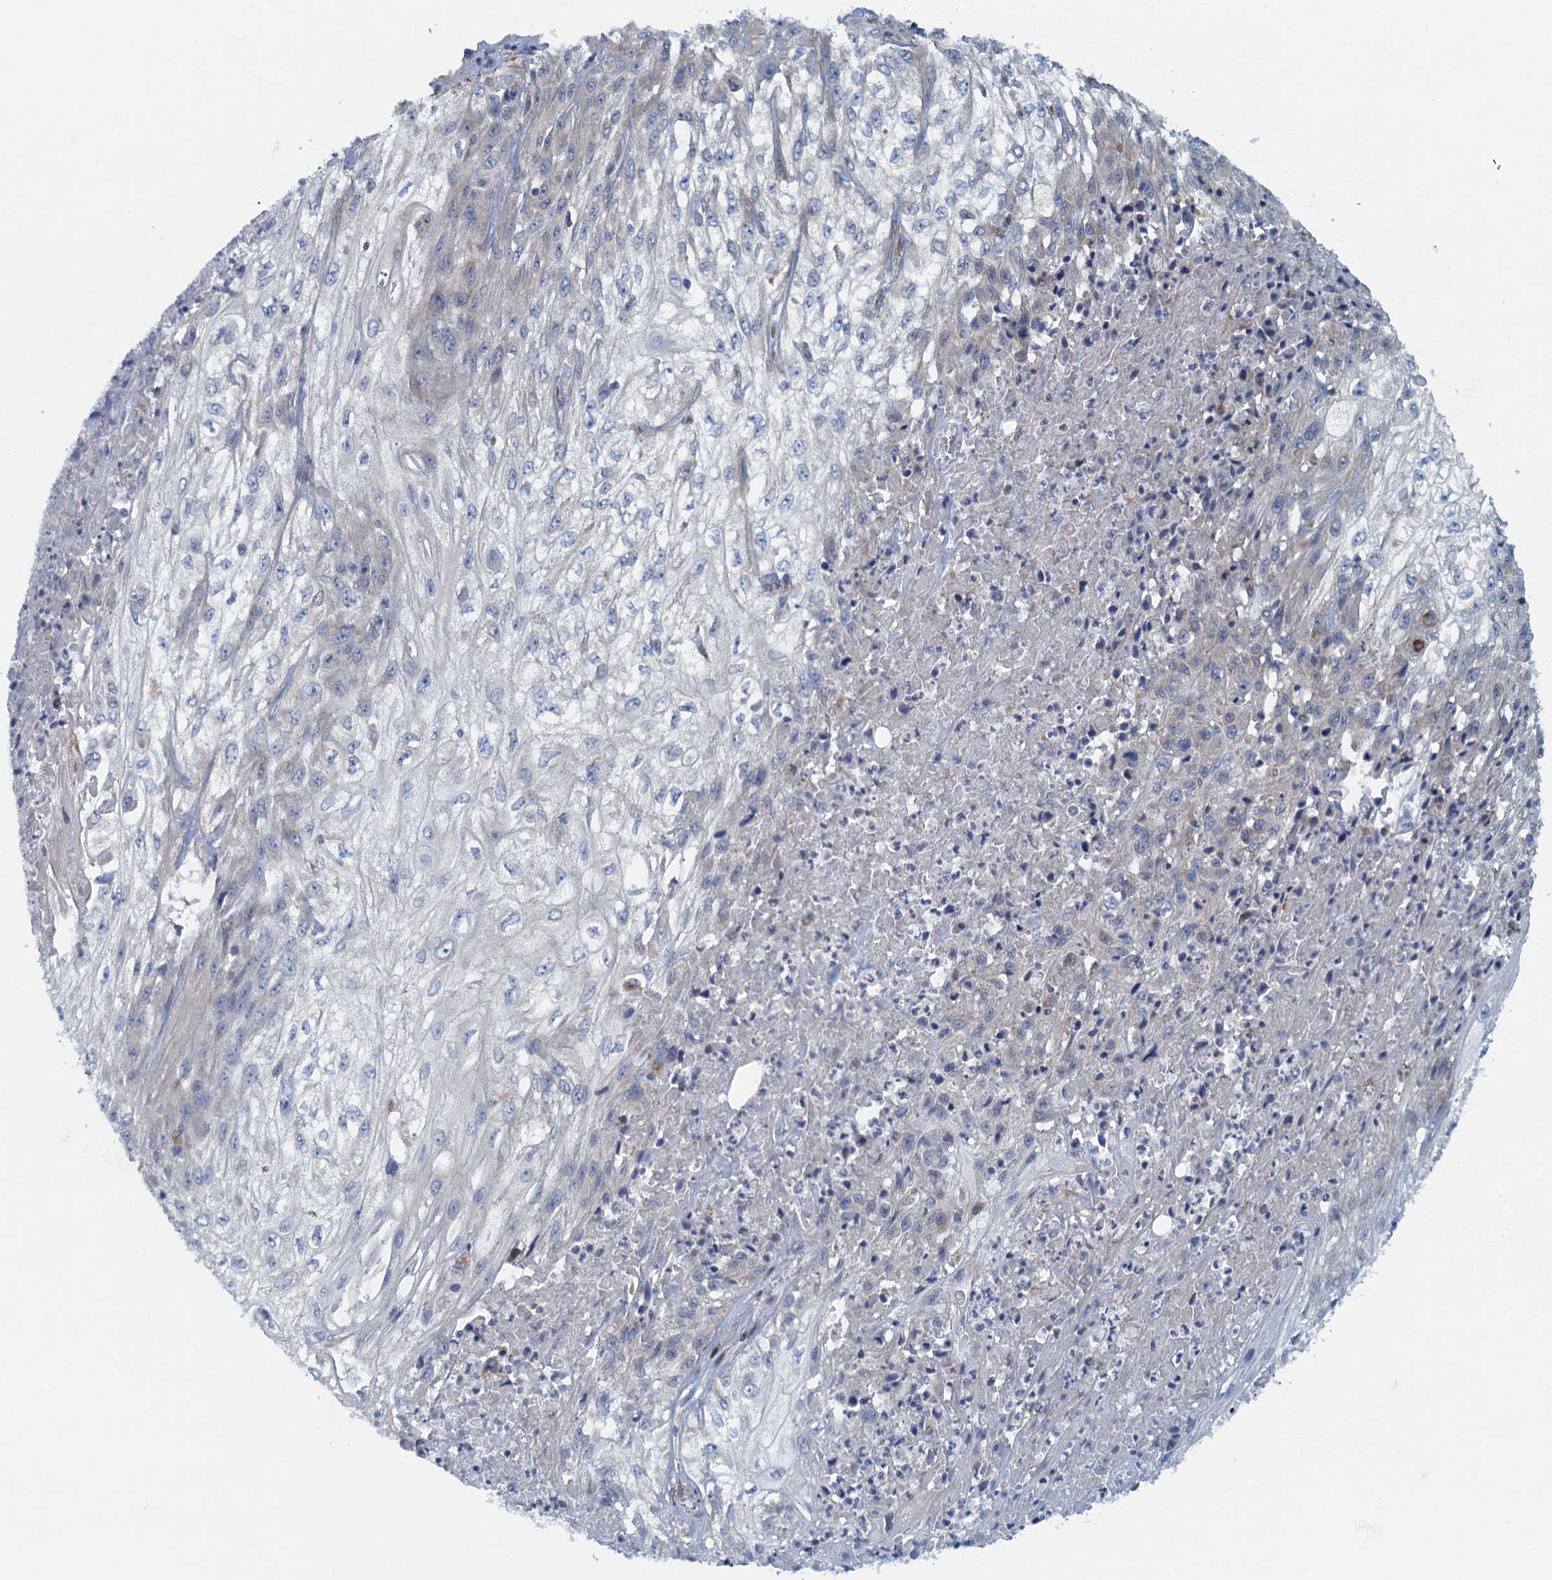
{"staining": {"intensity": "weak", "quantity": "<25%", "location": "cytoplasmic/membranous"}, "tissue": "skin cancer", "cell_type": "Tumor cells", "image_type": "cancer", "snomed": [{"axis": "morphology", "description": "Squamous cell carcinoma, NOS"}, {"axis": "morphology", "description": "Squamous cell carcinoma, metastatic, NOS"}, {"axis": "topography", "description": "Skin"}, {"axis": "topography", "description": "Lymph node"}], "caption": "DAB (3,3'-diaminobenzidine) immunohistochemical staining of human skin cancer (squamous cell carcinoma) demonstrates no significant expression in tumor cells.", "gene": "MYDGF", "patient": {"sex": "male", "age": 75}}